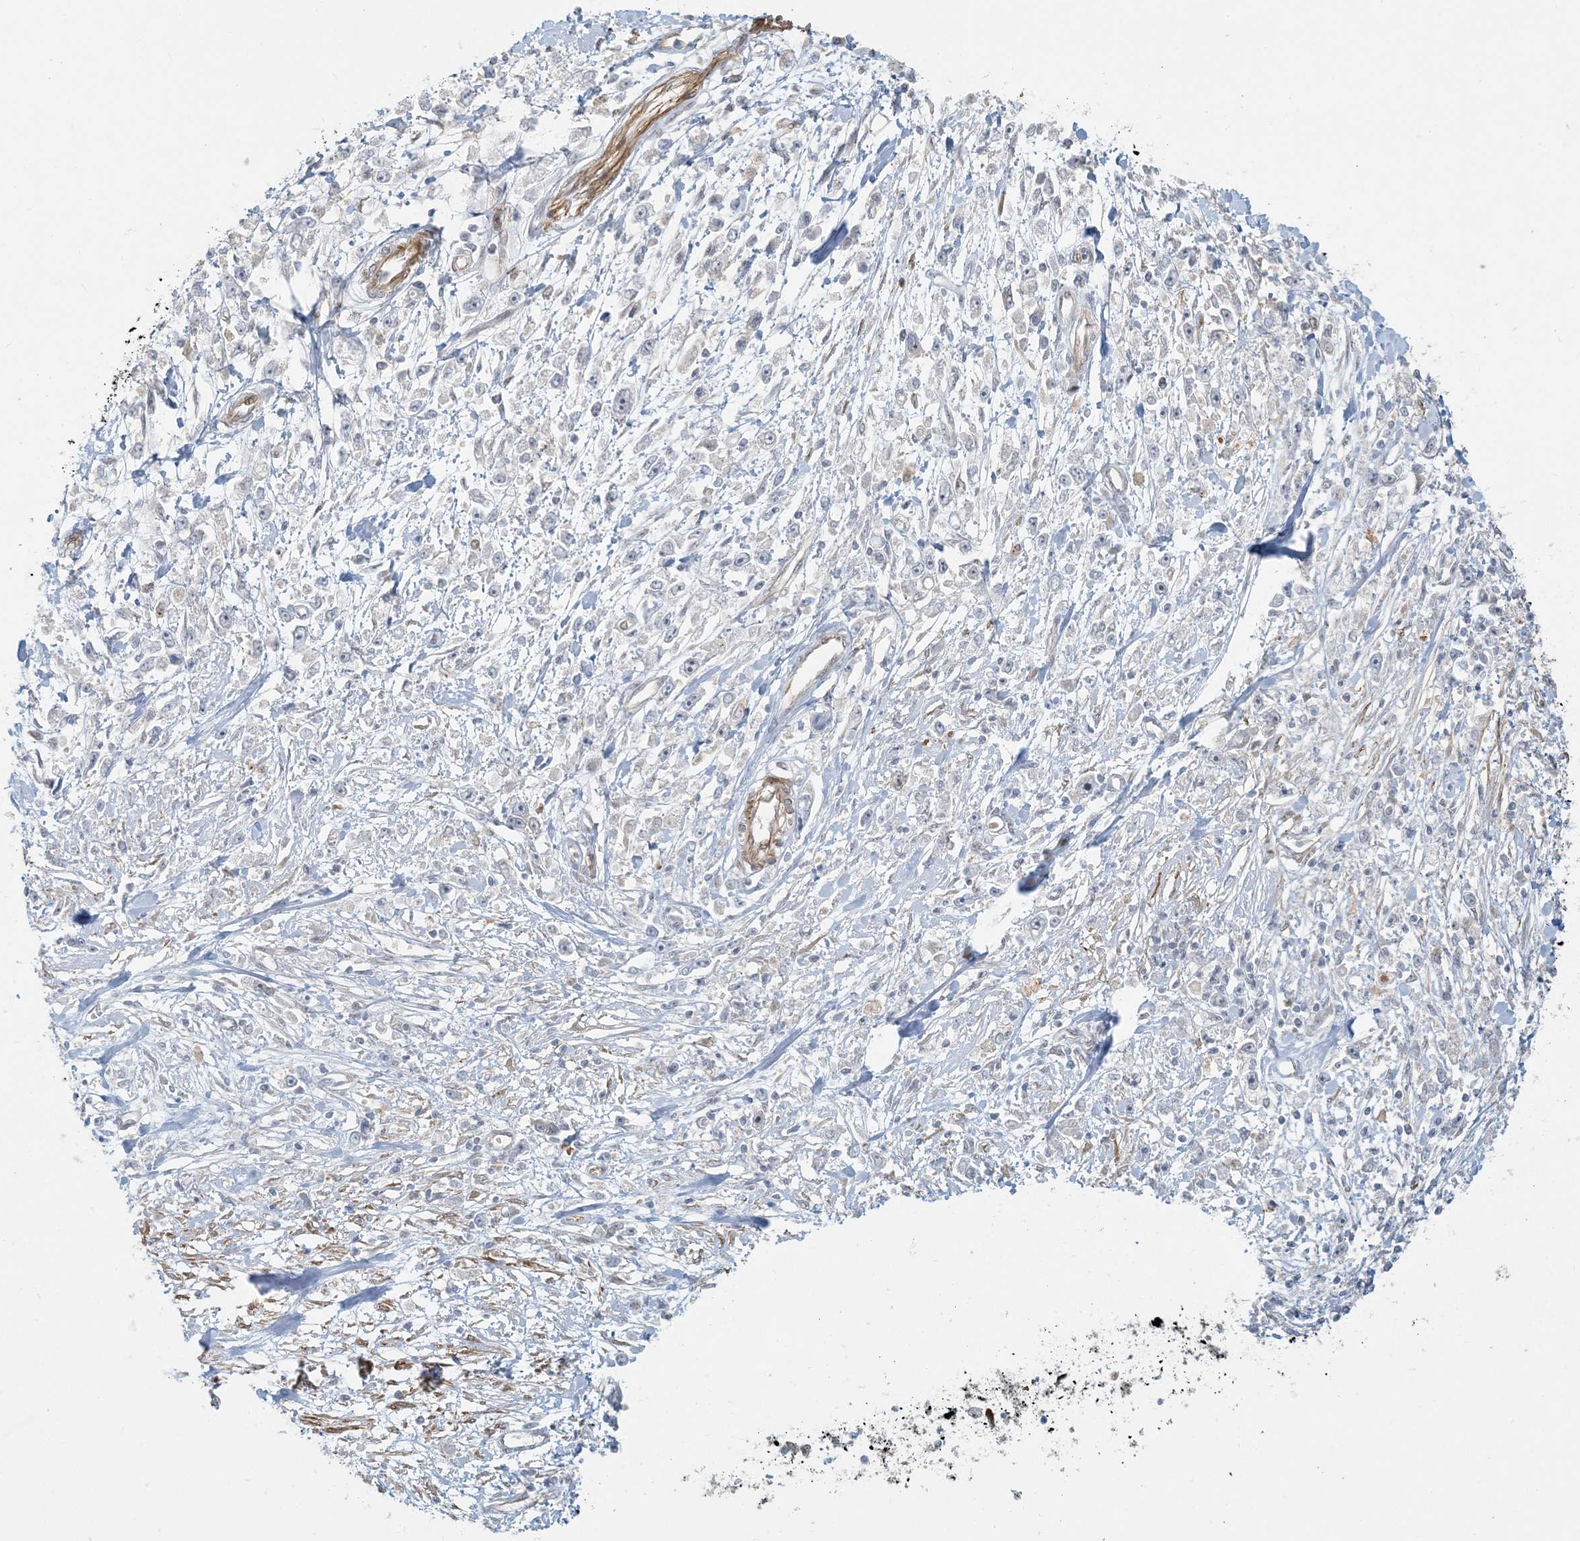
{"staining": {"intensity": "negative", "quantity": "none", "location": "none"}, "tissue": "stomach cancer", "cell_type": "Tumor cells", "image_type": "cancer", "snomed": [{"axis": "morphology", "description": "Adenocarcinoma, NOS"}, {"axis": "topography", "description": "Stomach"}], "caption": "DAB (3,3'-diaminobenzidine) immunohistochemical staining of human stomach adenocarcinoma reveals no significant expression in tumor cells.", "gene": "BCORL1", "patient": {"sex": "female", "age": 59}}